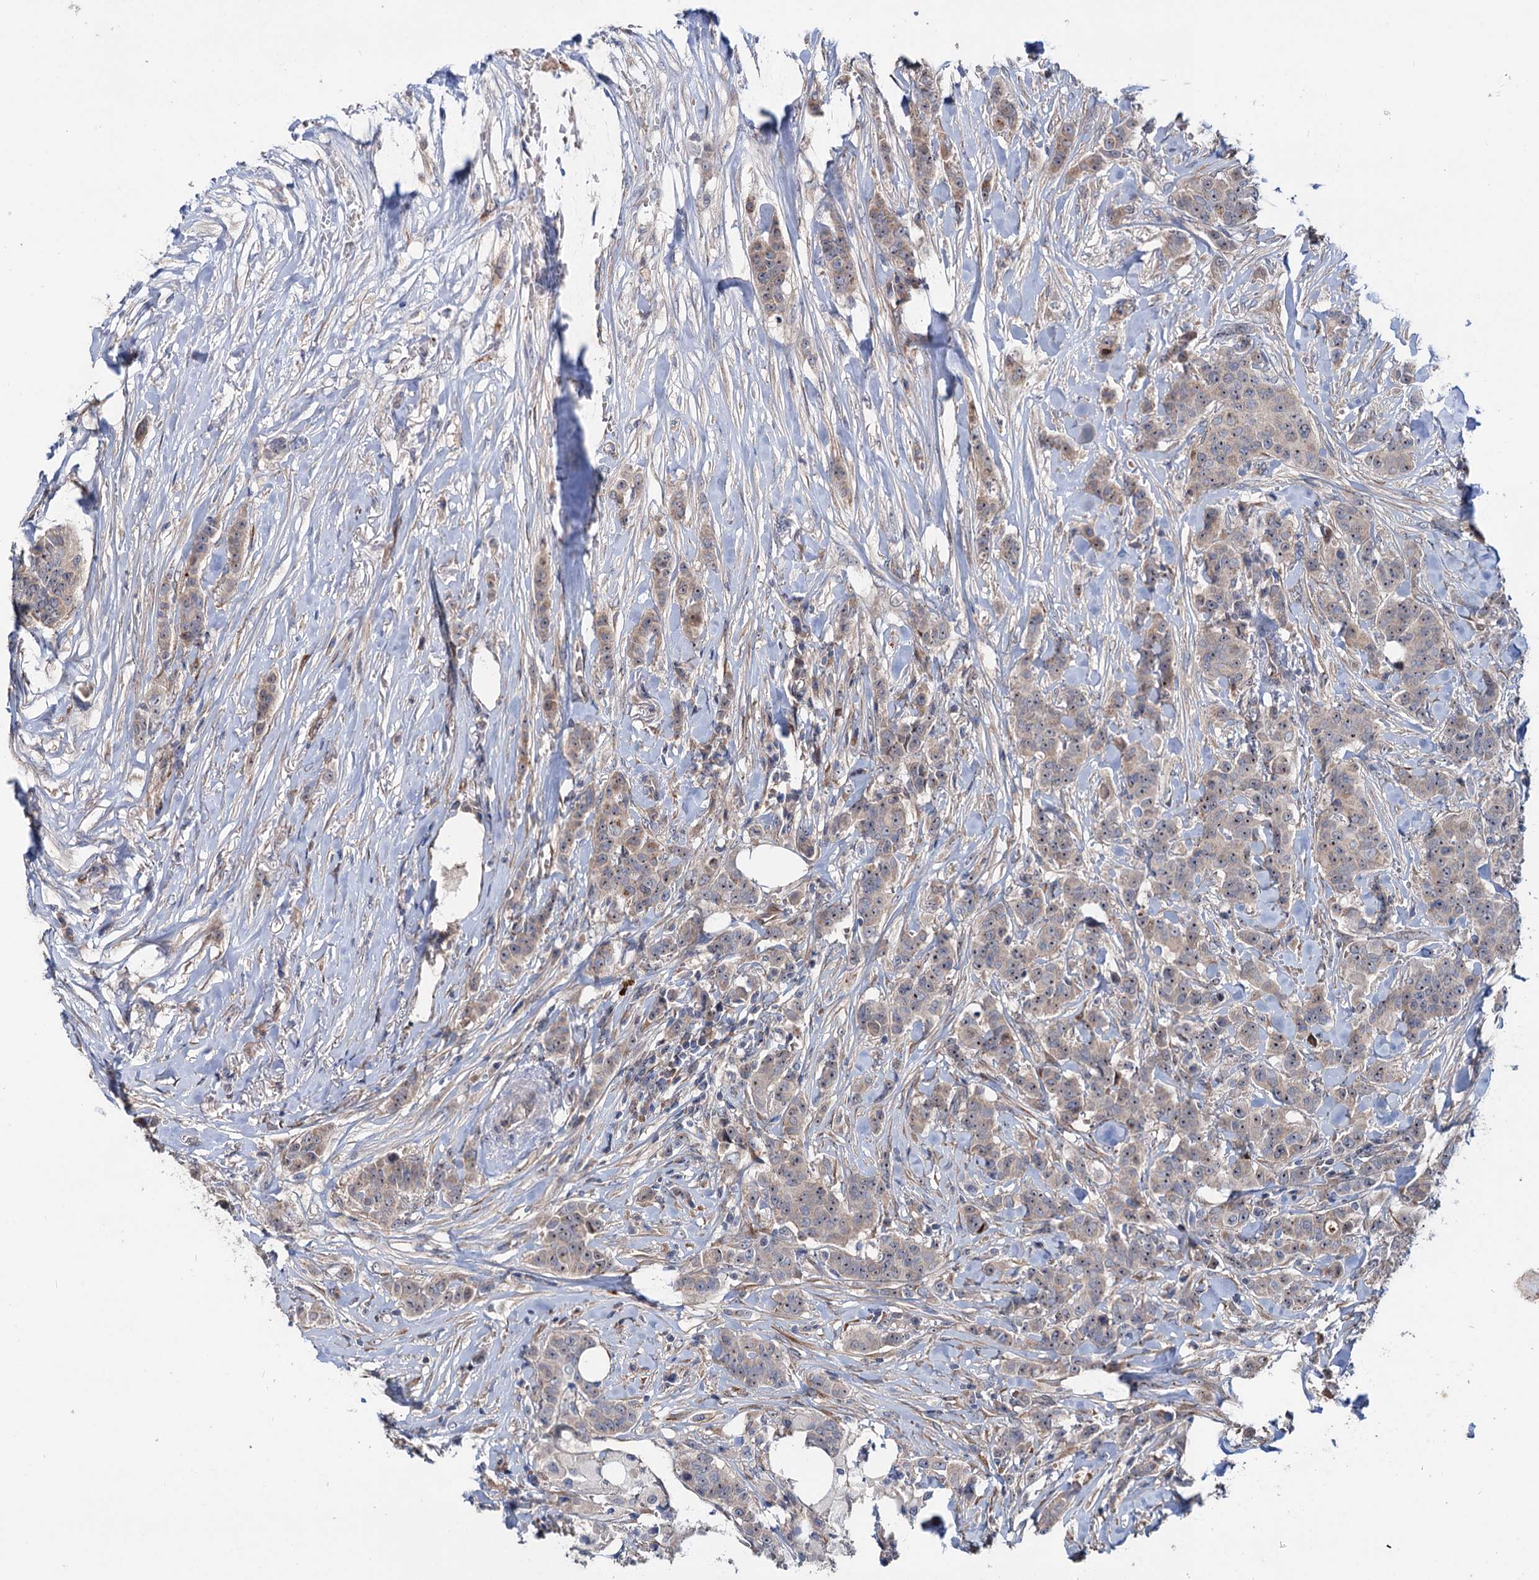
{"staining": {"intensity": "weak", "quantity": "25%-75%", "location": "cytoplasmic/membranous,nuclear"}, "tissue": "breast cancer", "cell_type": "Tumor cells", "image_type": "cancer", "snomed": [{"axis": "morphology", "description": "Duct carcinoma"}, {"axis": "topography", "description": "Breast"}], "caption": "IHC (DAB (3,3'-diaminobenzidine)) staining of human breast intraductal carcinoma shows weak cytoplasmic/membranous and nuclear protein positivity in approximately 25%-75% of tumor cells.", "gene": "PTDSS2", "patient": {"sex": "female", "age": 40}}